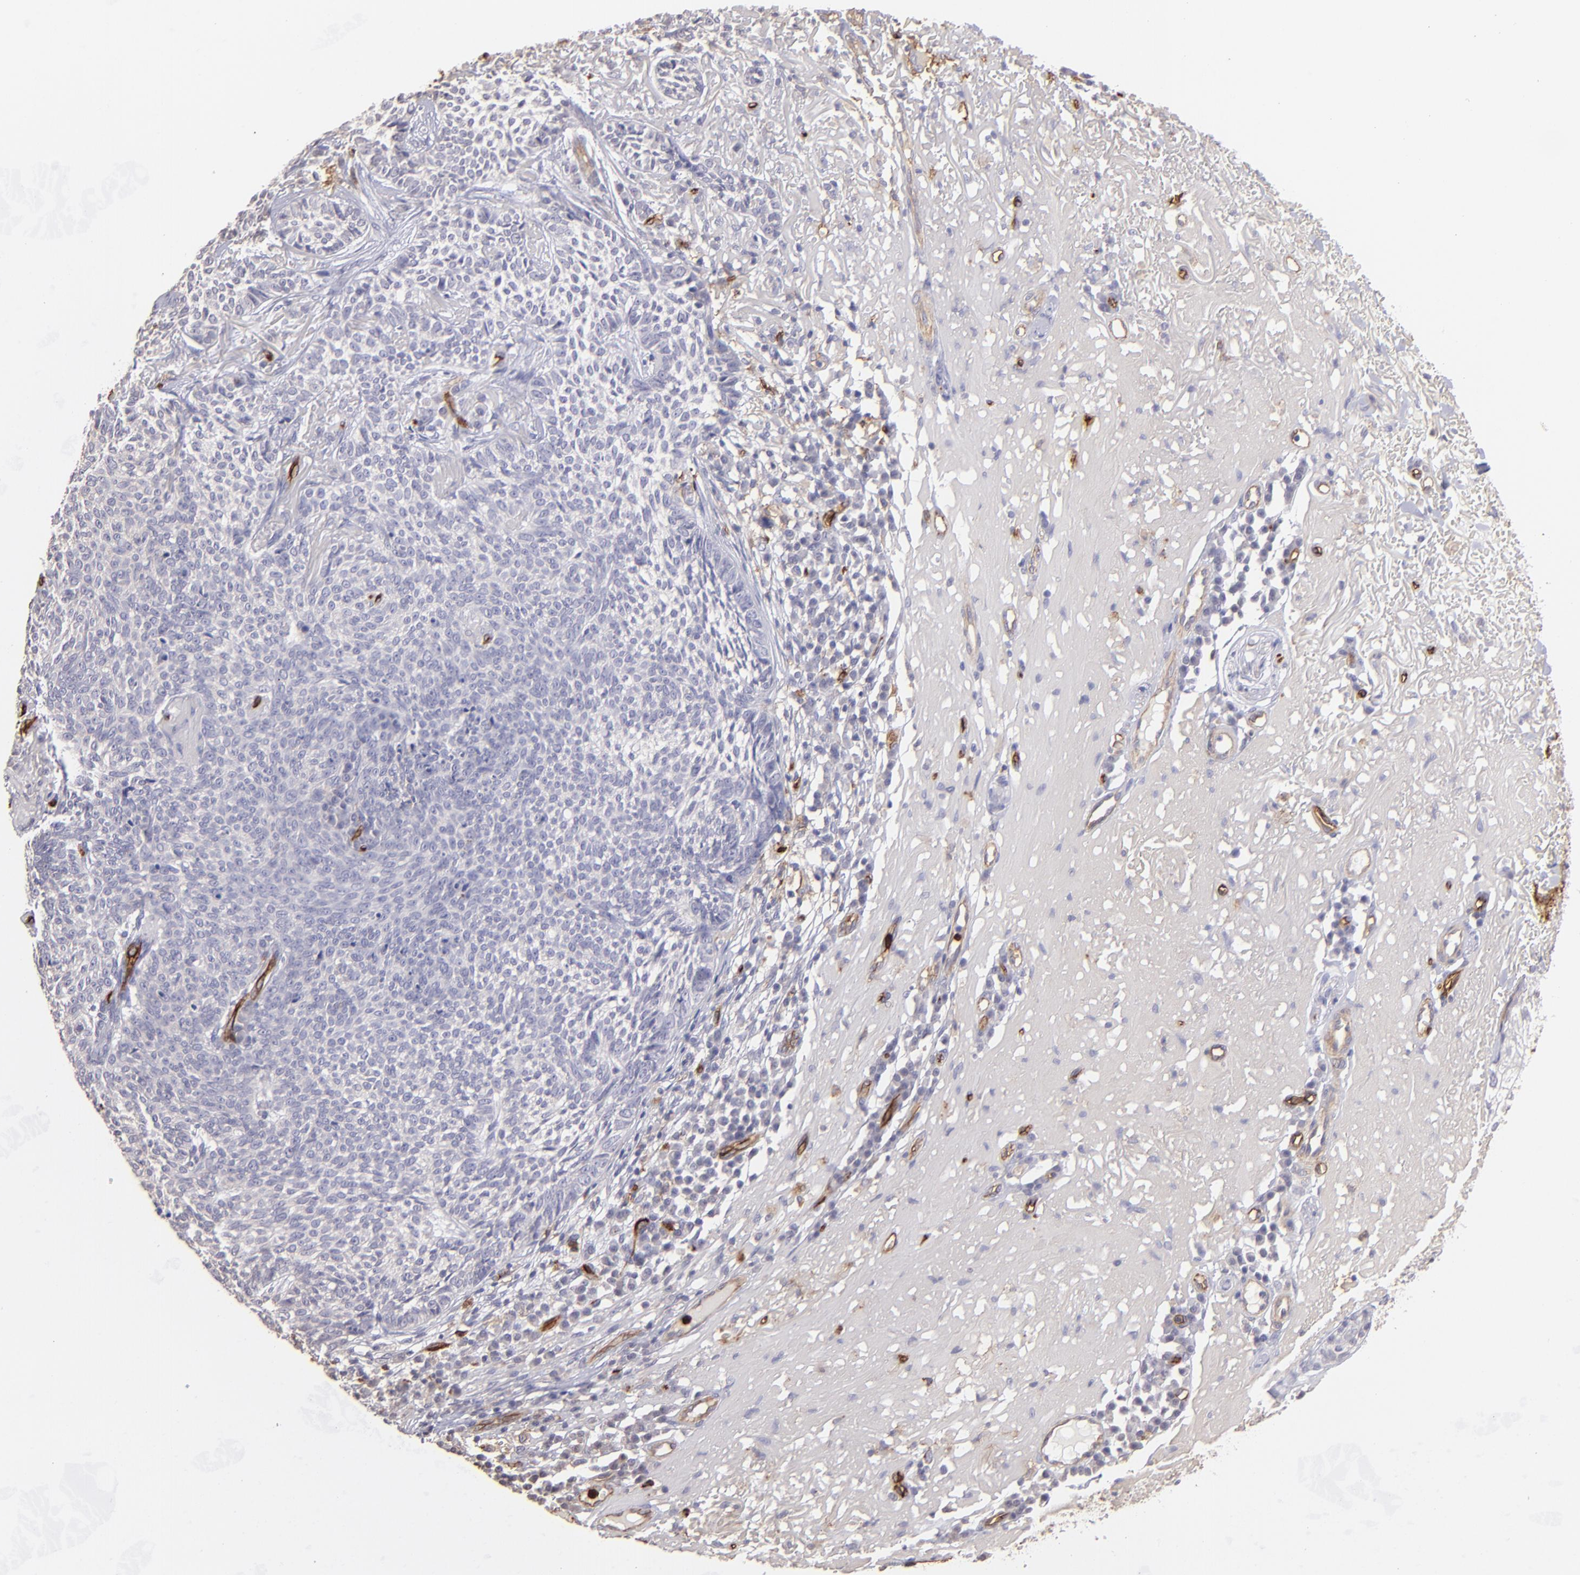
{"staining": {"intensity": "negative", "quantity": "none", "location": "none"}, "tissue": "skin cancer", "cell_type": "Tumor cells", "image_type": "cancer", "snomed": [{"axis": "morphology", "description": "Basal cell carcinoma"}, {"axis": "topography", "description": "Skin"}], "caption": "Tumor cells are negative for brown protein staining in basal cell carcinoma (skin).", "gene": "DYSF", "patient": {"sex": "female", "age": 89}}